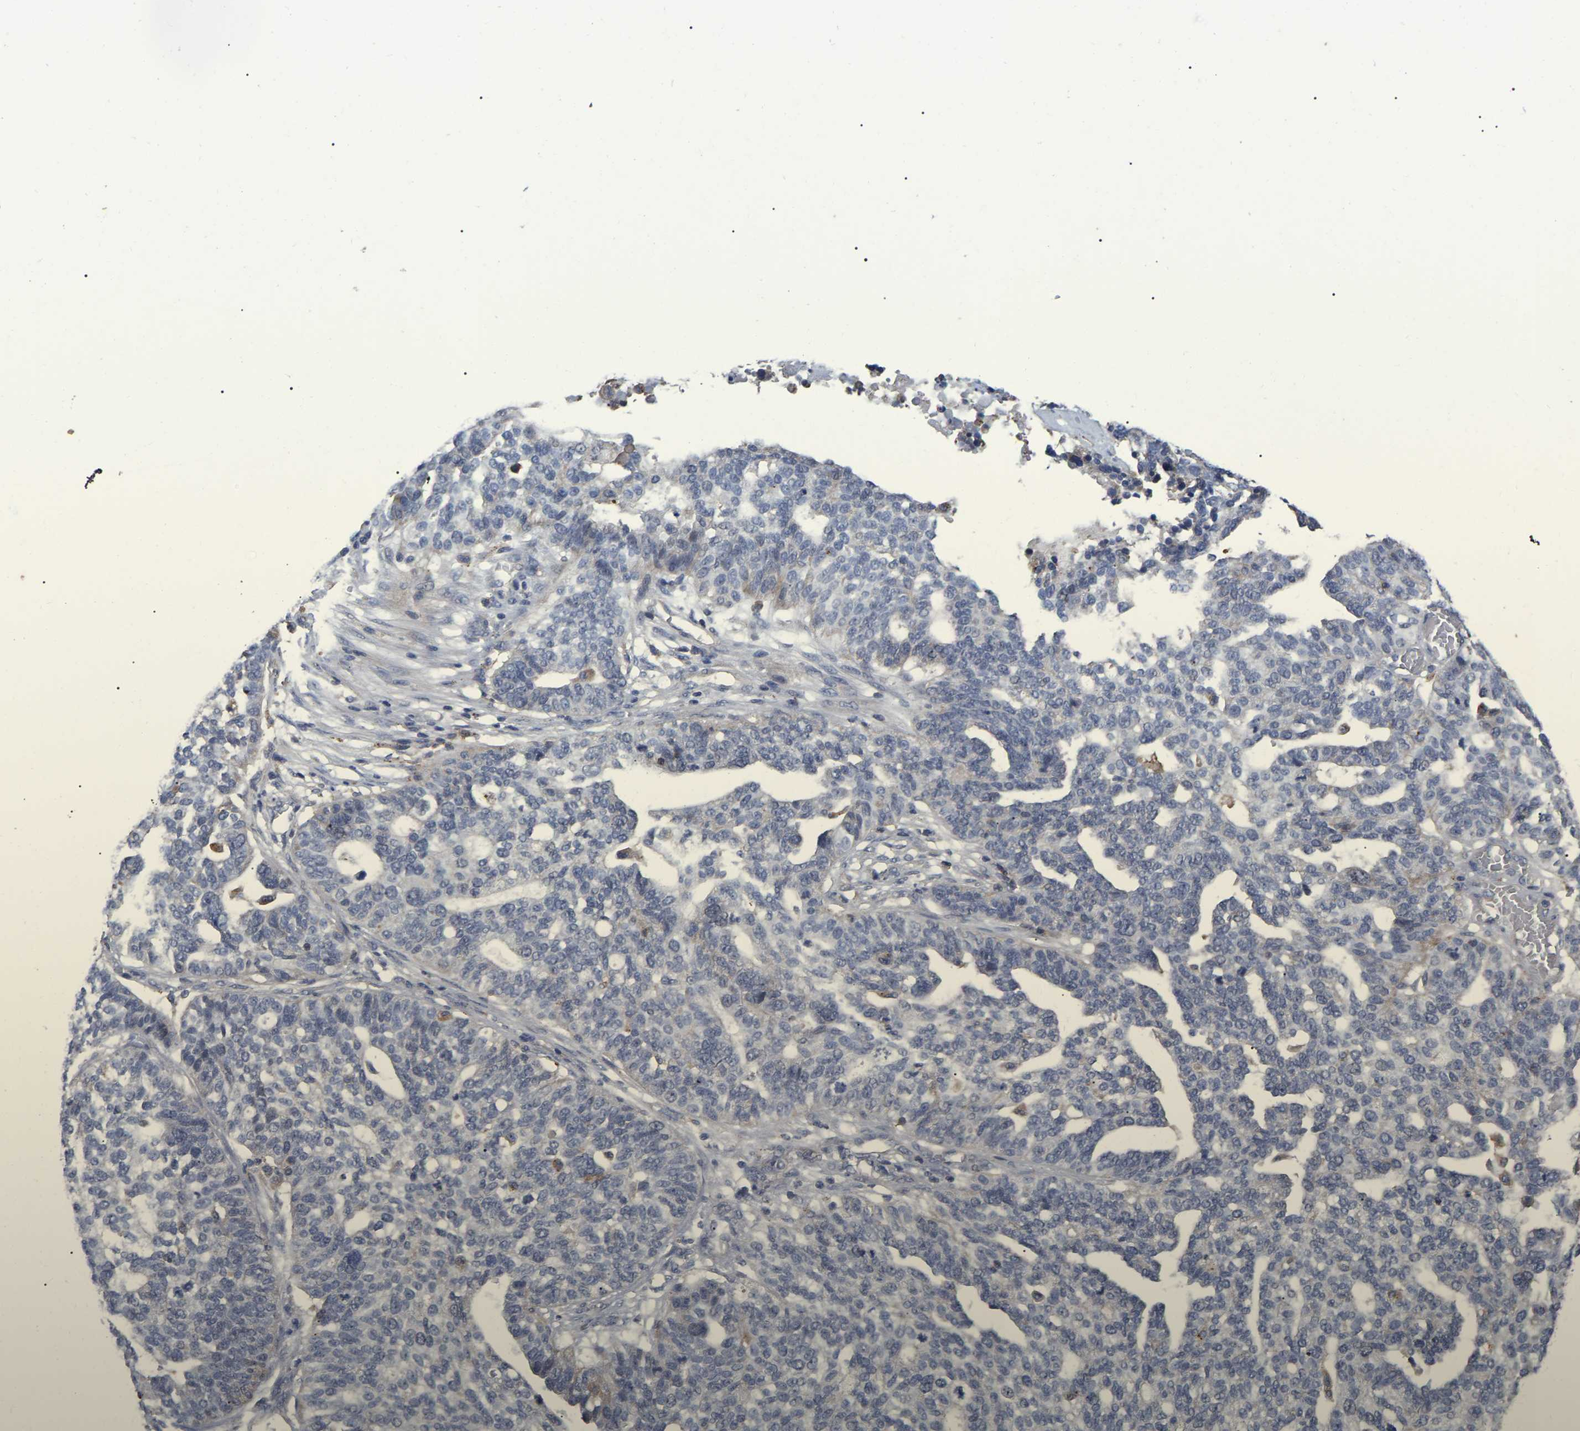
{"staining": {"intensity": "negative", "quantity": "none", "location": "none"}, "tissue": "ovarian cancer", "cell_type": "Tumor cells", "image_type": "cancer", "snomed": [{"axis": "morphology", "description": "Cystadenocarcinoma, serous, NOS"}, {"axis": "topography", "description": "Ovary"}], "caption": "An image of human ovarian cancer is negative for staining in tumor cells. (DAB IHC visualized using brightfield microscopy, high magnification).", "gene": "FAM171A2", "patient": {"sex": "female", "age": 59}}